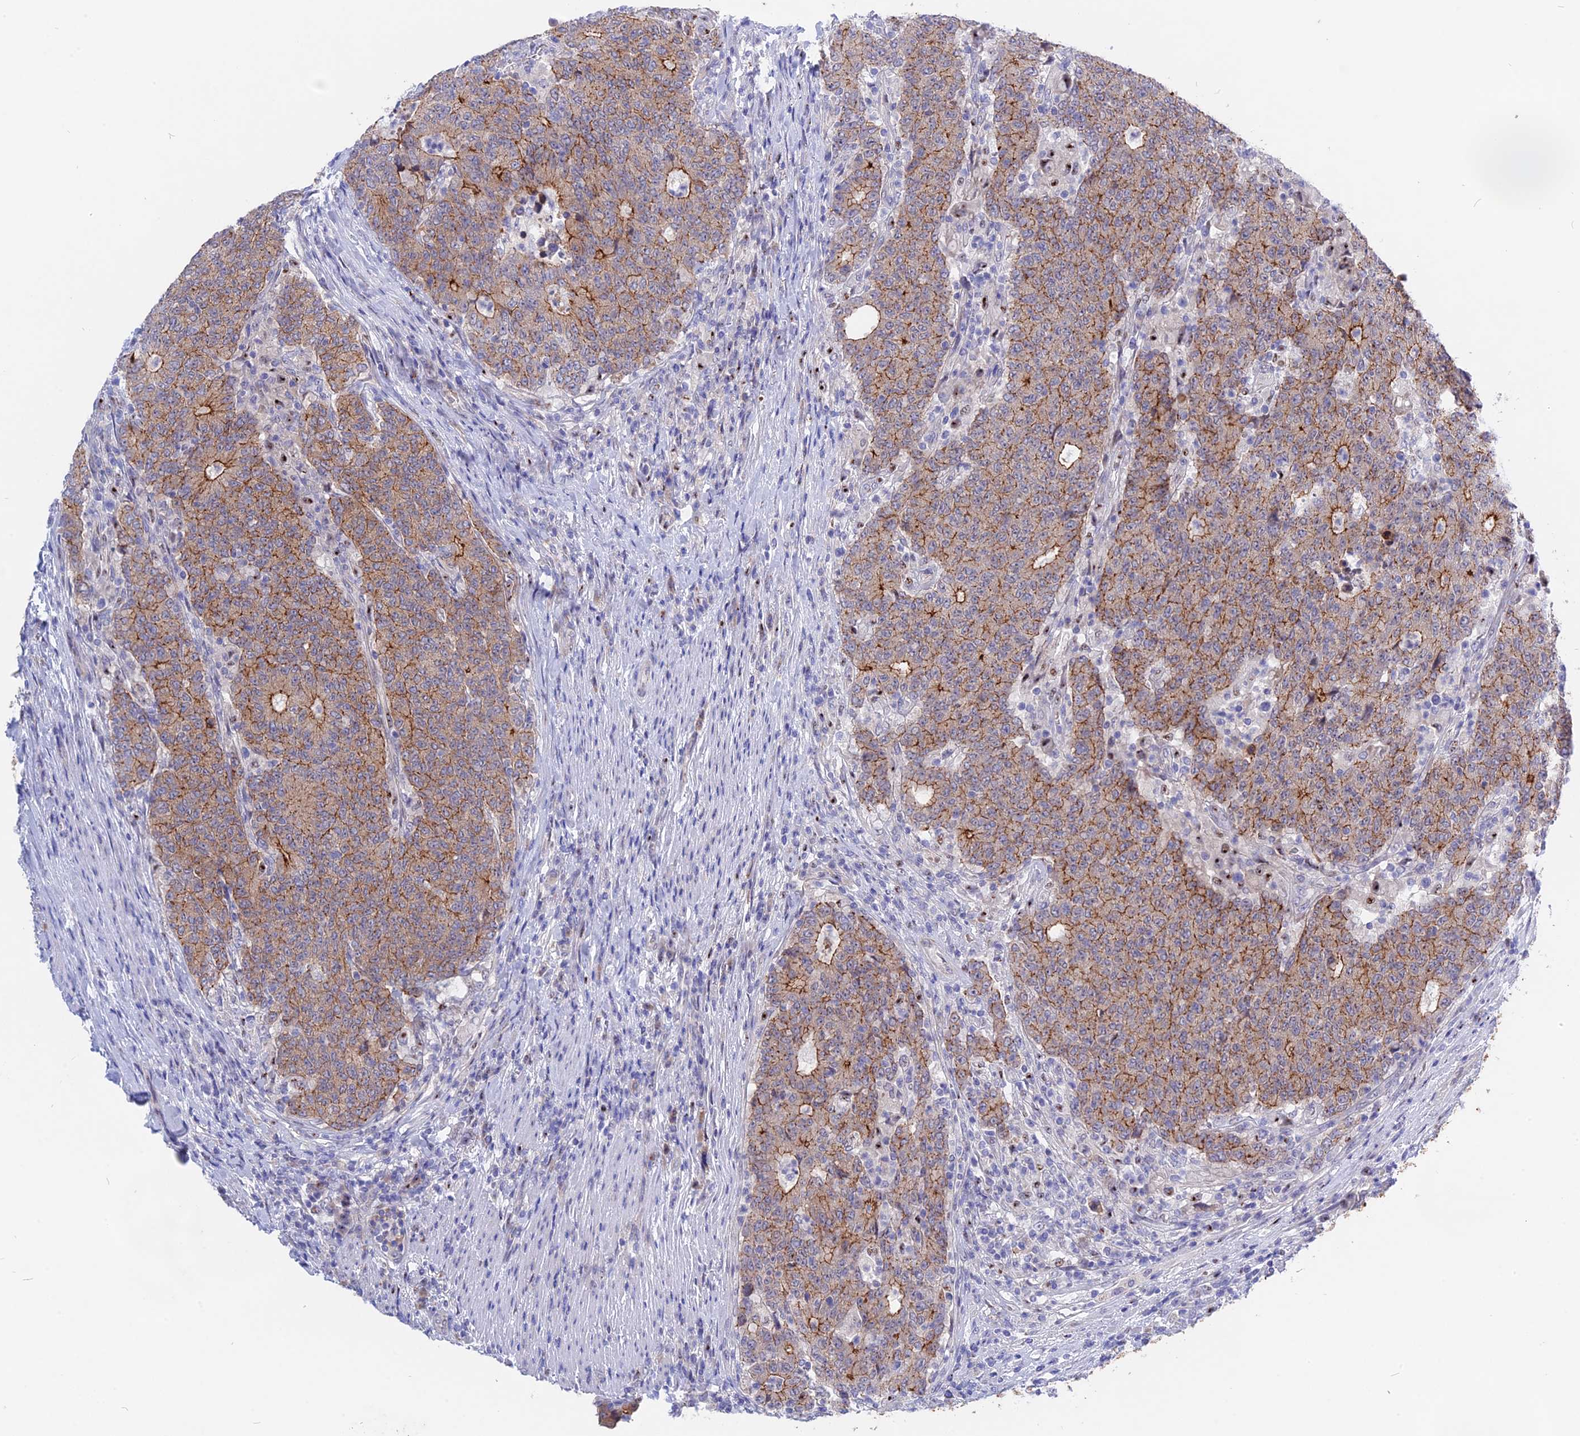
{"staining": {"intensity": "moderate", "quantity": ">75%", "location": "cytoplasmic/membranous"}, "tissue": "colorectal cancer", "cell_type": "Tumor cells", "image_type": "cancer", "snomed": [{"axis": "morphology", "description": "Adenocarcinoma, NOS"}, {"axis": "topography", "description": "Colon"}], "caption": "Adenocarcinoma (colorectal) stained for a protein (brown) shows moderate cytoplasmic/membranous positive expression in about >75% of tumor cells.", "gene": "GK5", "patient": {"sex": "female", "age": 75}}